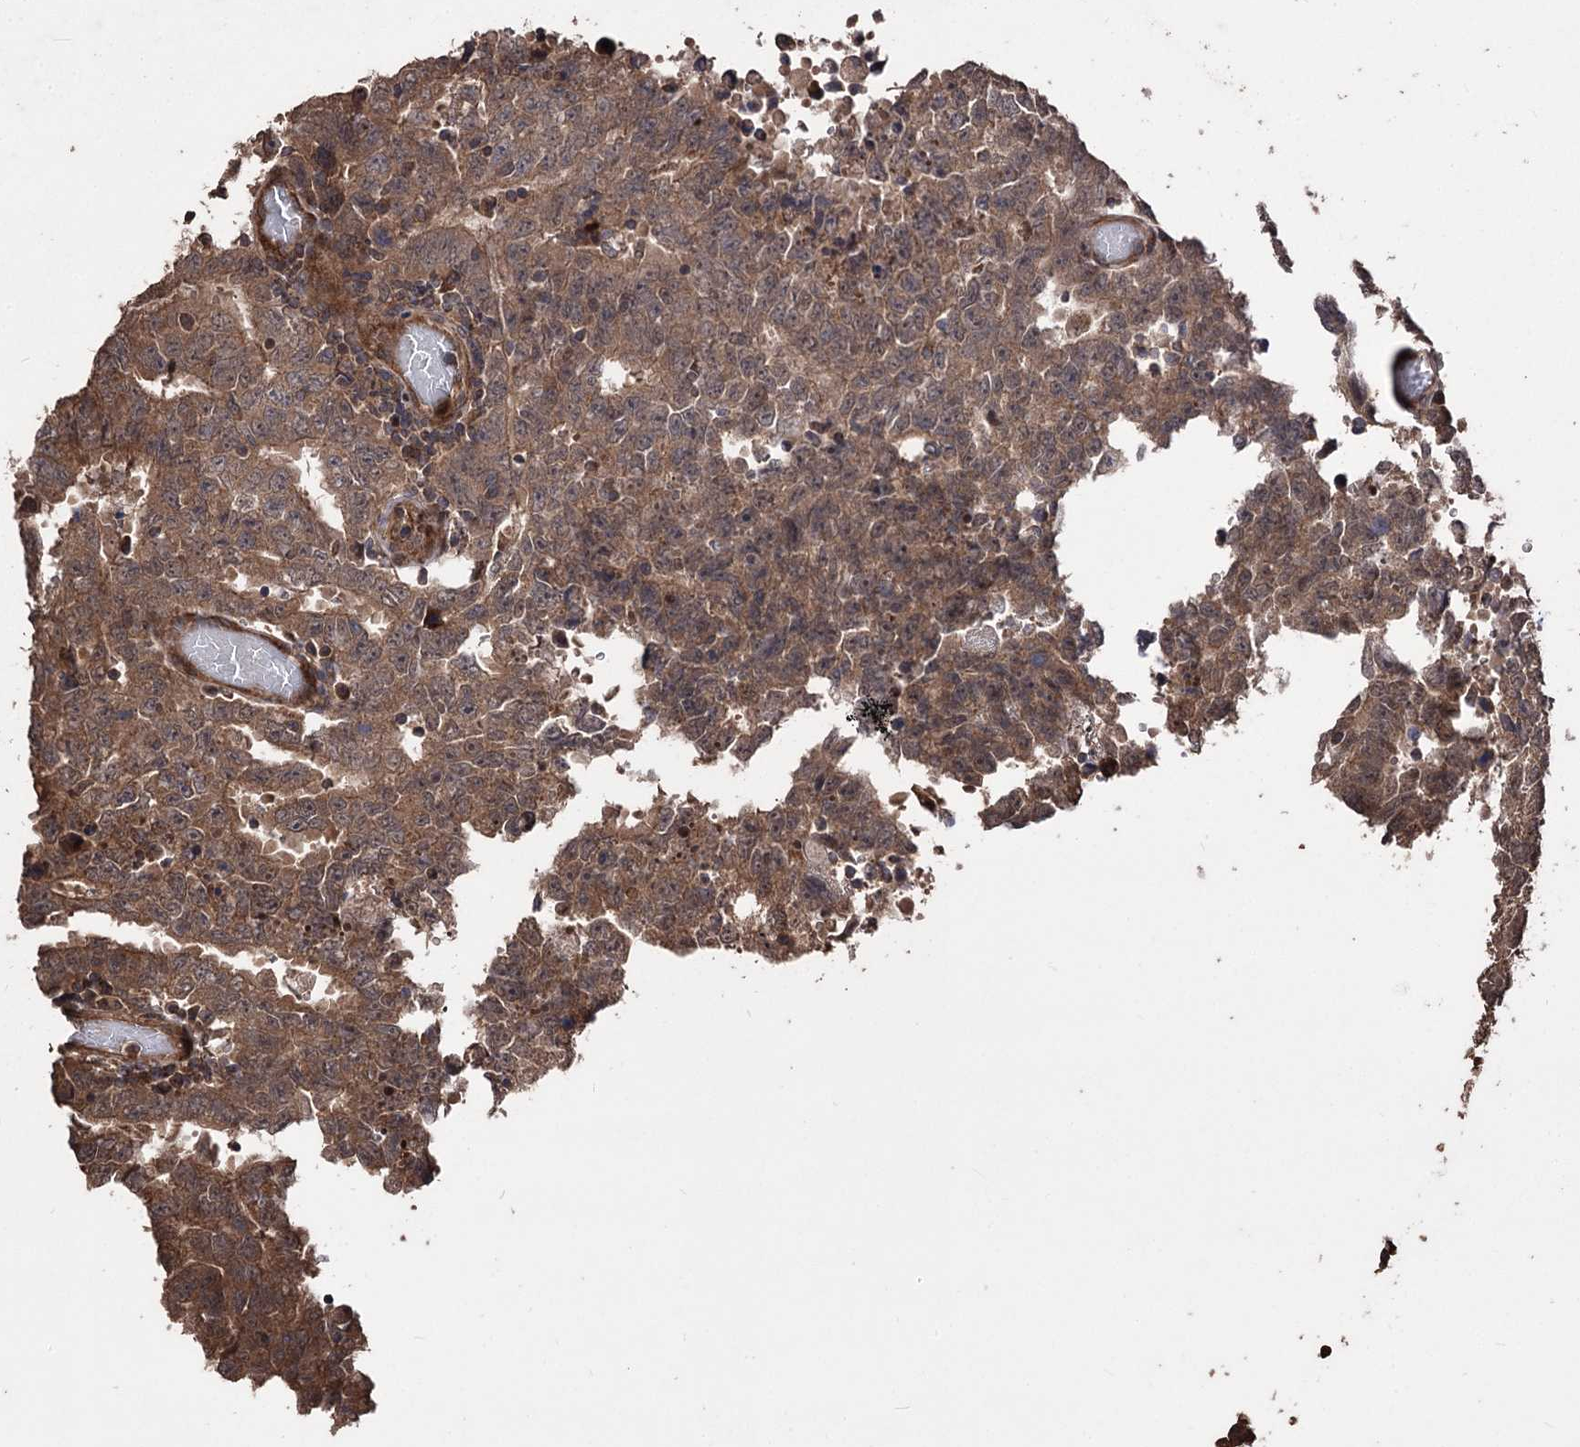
{"staining": {"intensity": "moderate", "quantity": ">75%", "location": "cytoplasmic/membranous"}, "tissue": "testis cancer", "cell_type": "Tumor cells", "image_type": "cancer", "snomed": [{"axis": "morphology", "description": "Carcinoma, Embryonal, NOS"}, {"axis": "topography", "description": "Testis"}], "caption": "Immunohistochemistry (IHC) of testis cancer demonstrates medium levels of moderate cytoplasmic/membranous positivity in about >75% of tumor cells. (DAB (3,3'-diaminobenzidine) IHC with brightfield microscopy, high magnification).", "gene": "RASSF3", "patient": {"sex": "male", "age": 26}}